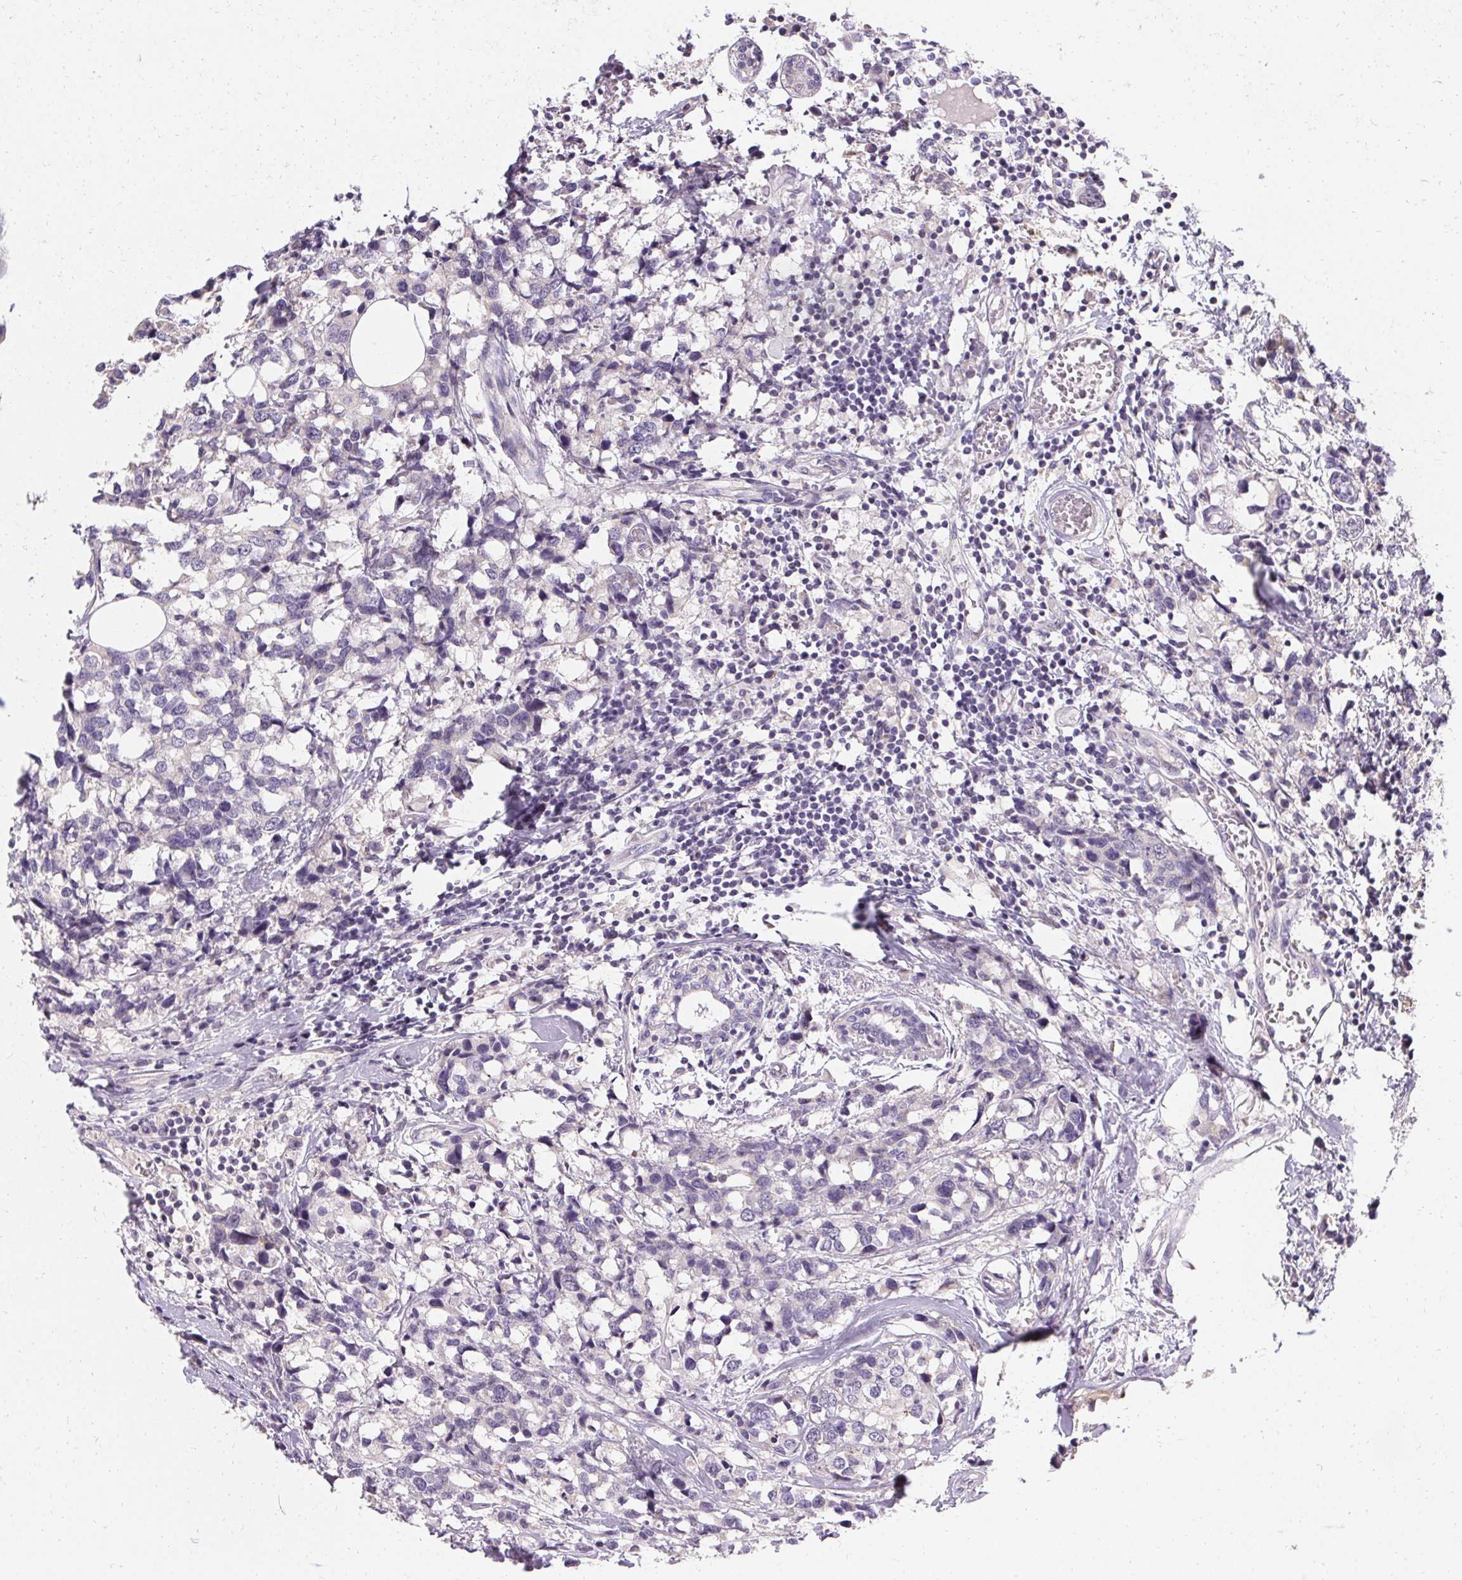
{"staining": {"intensity": "negative", "quantity": "none", "location": "none"}, "tissue": "breast cancer", "cell_type": "Tumor cells", "image_type": "cancer", "snomed": [{"axis": "morphology", "description": "Lobular carcinoma"}, {"axis": "topography", "description": "Breast"}], "caption": "High power microscopy histopathology image of an immunohistochemistry image of breast lobular carcinoma, revealing no significant positivity in tumor cells. (DAB IHC visualized using brightfield microscopy, high magnification).", "gene": "TRIP13", "patient": {"sex": "female", "age": 59}}